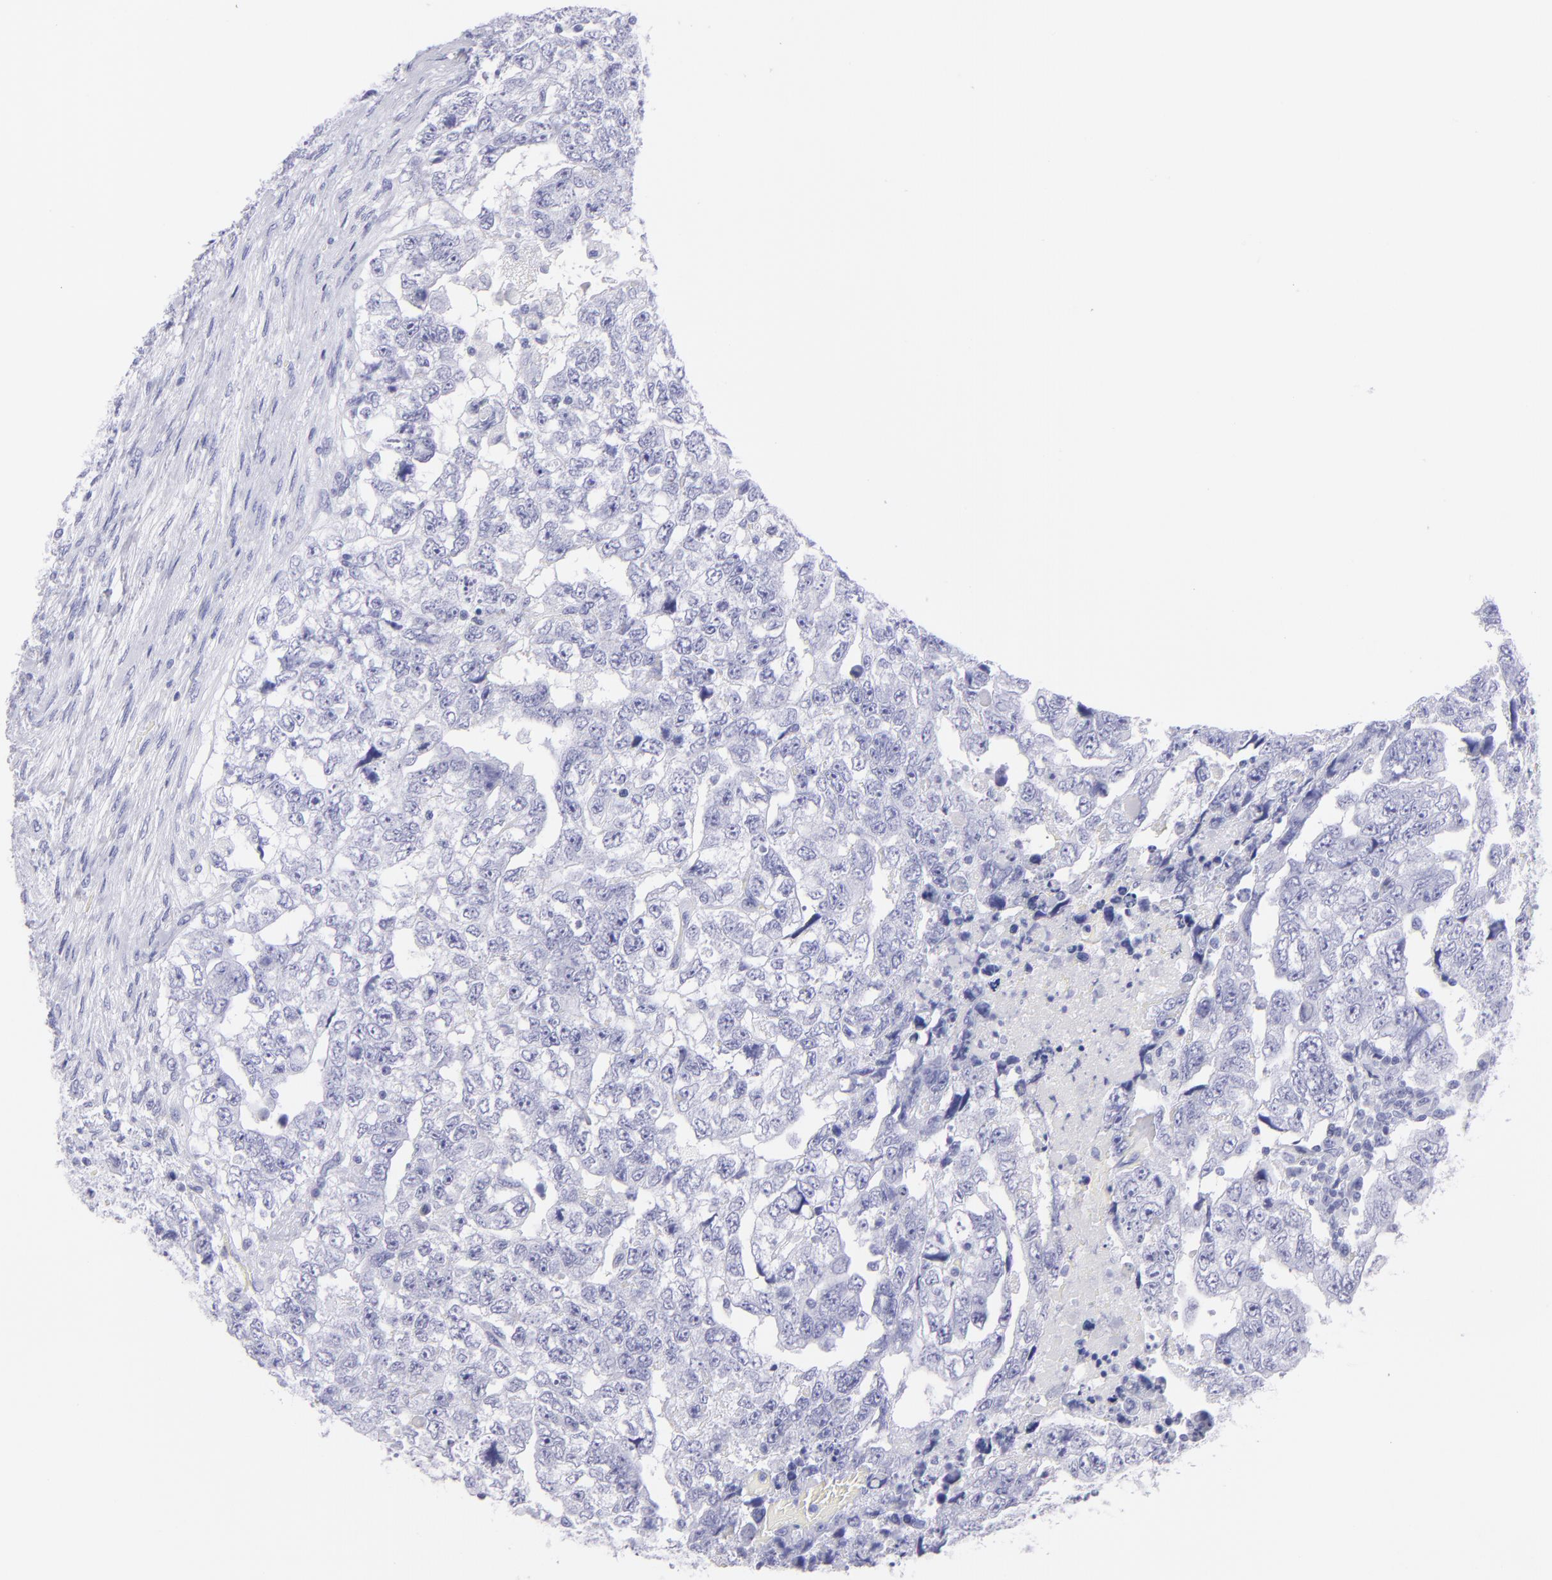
{"staining": {"intensity": "negative", "quantity": "none", "location": "none"}, "tissue": "testis cancer", "cell_type": "Tumor cells", "image_type": "cancer", "snomed": [{"axis": "morphology", "description": "Carcinoma, Embryonal, NOS"}, {"axis": "topography", "description": "Testis"}], "caption": "Testis cancer (embryonal carcinoma) was stained to show a protein in brown. There is no significant staining in tumor cells.", "gene": "PIP", "patient": {"sex": "male", "age": 36}}